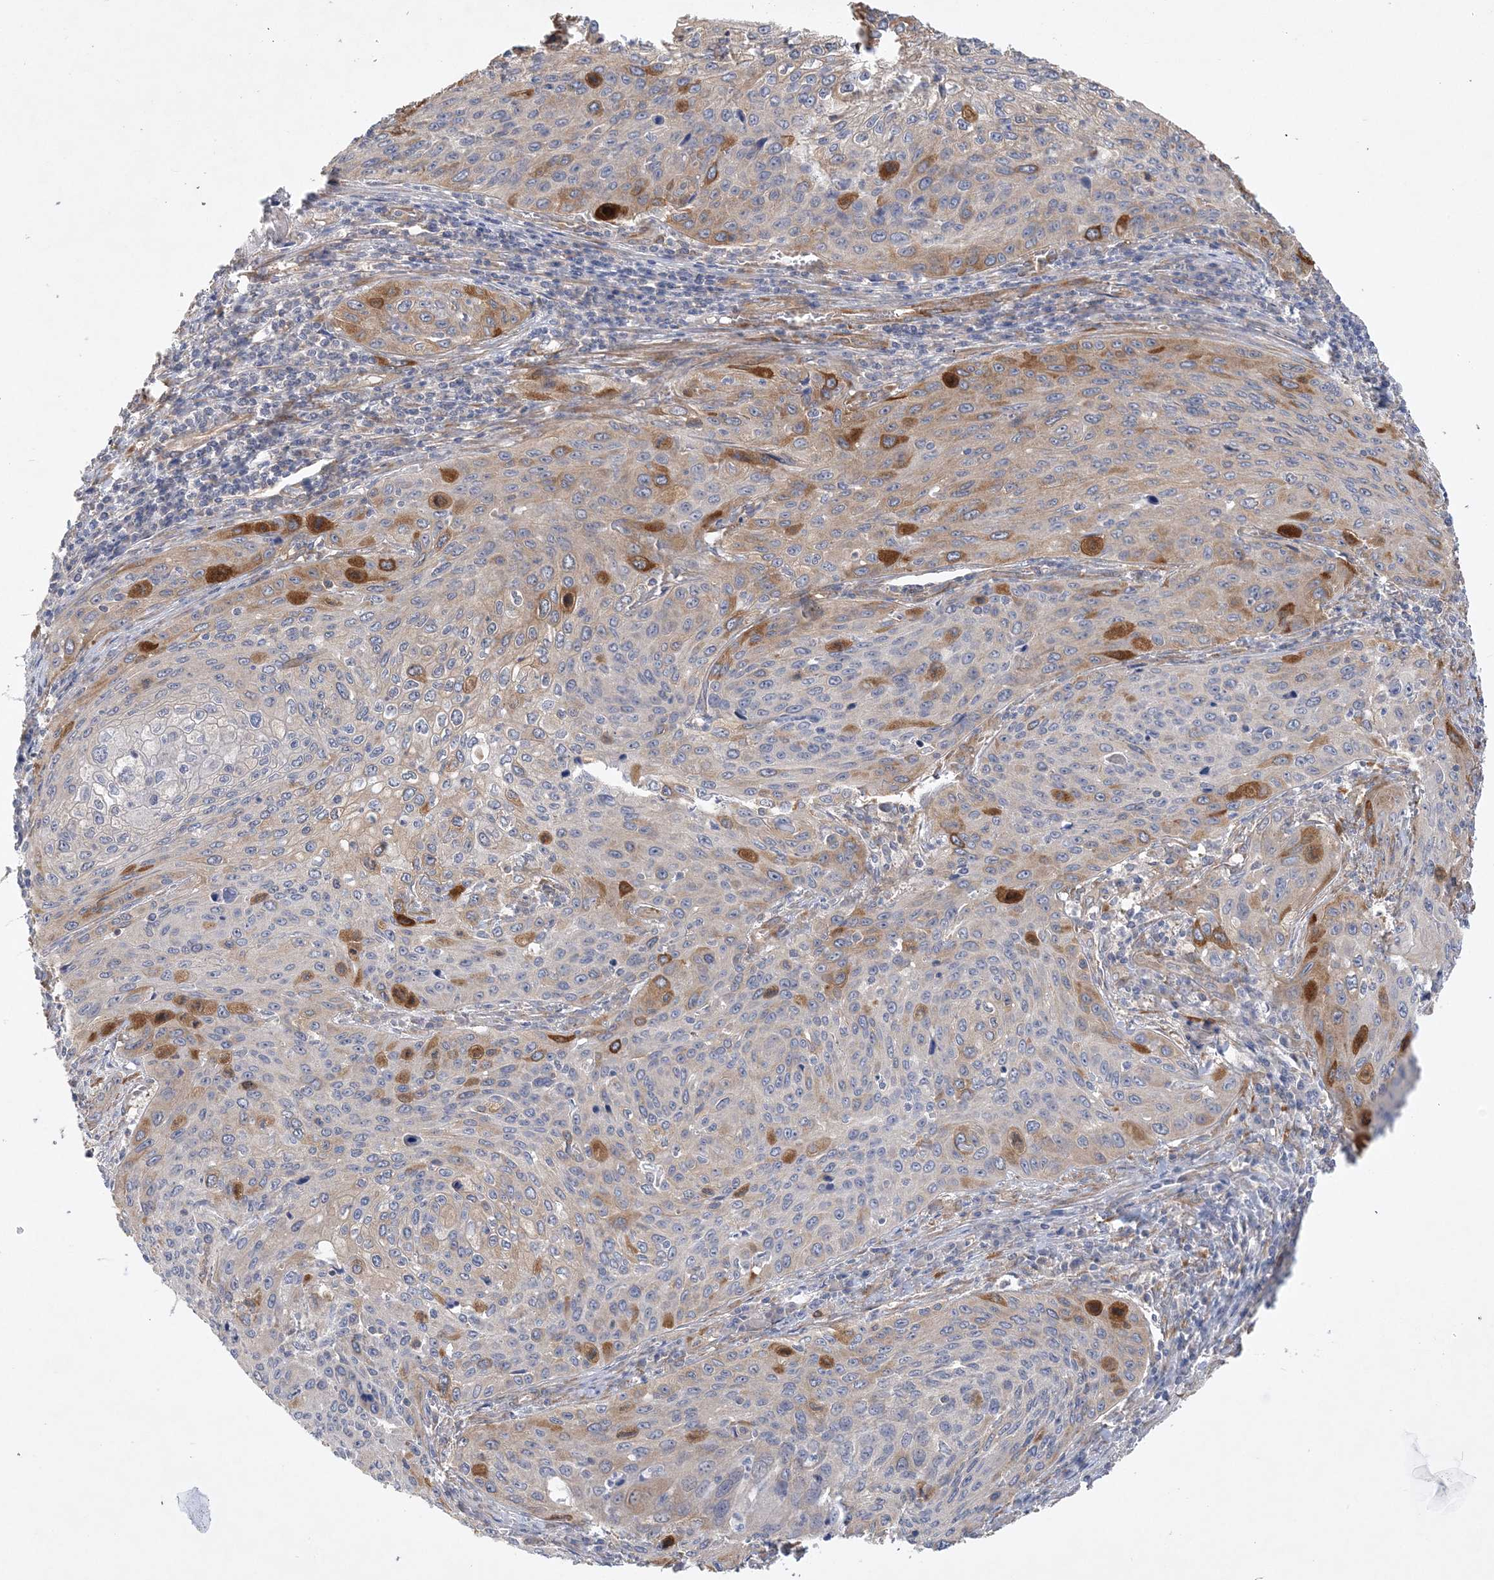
{"staining": {"intensity": "moderate", "quantity": "<25%", "location": "cytoplasmic/membranous"}, "tissue": "cervical cancer", "cell_type": "Tumor cells", "image_type": "cancer", "snomed": [{"axis": "morphology", "description": "Squamous cell carcinoma, NOS"}, {"axis": "topography", "description": "Cervix"}], "caption": "A micrograph showing moderate cytoplasmic/membranous expression in approximately <25% of tumor cells in cervical cancer, as visualized by brown immunohistochemical staining.", "gene": "MAP4K5", "patient": {"sex": "female", "age": 32}}